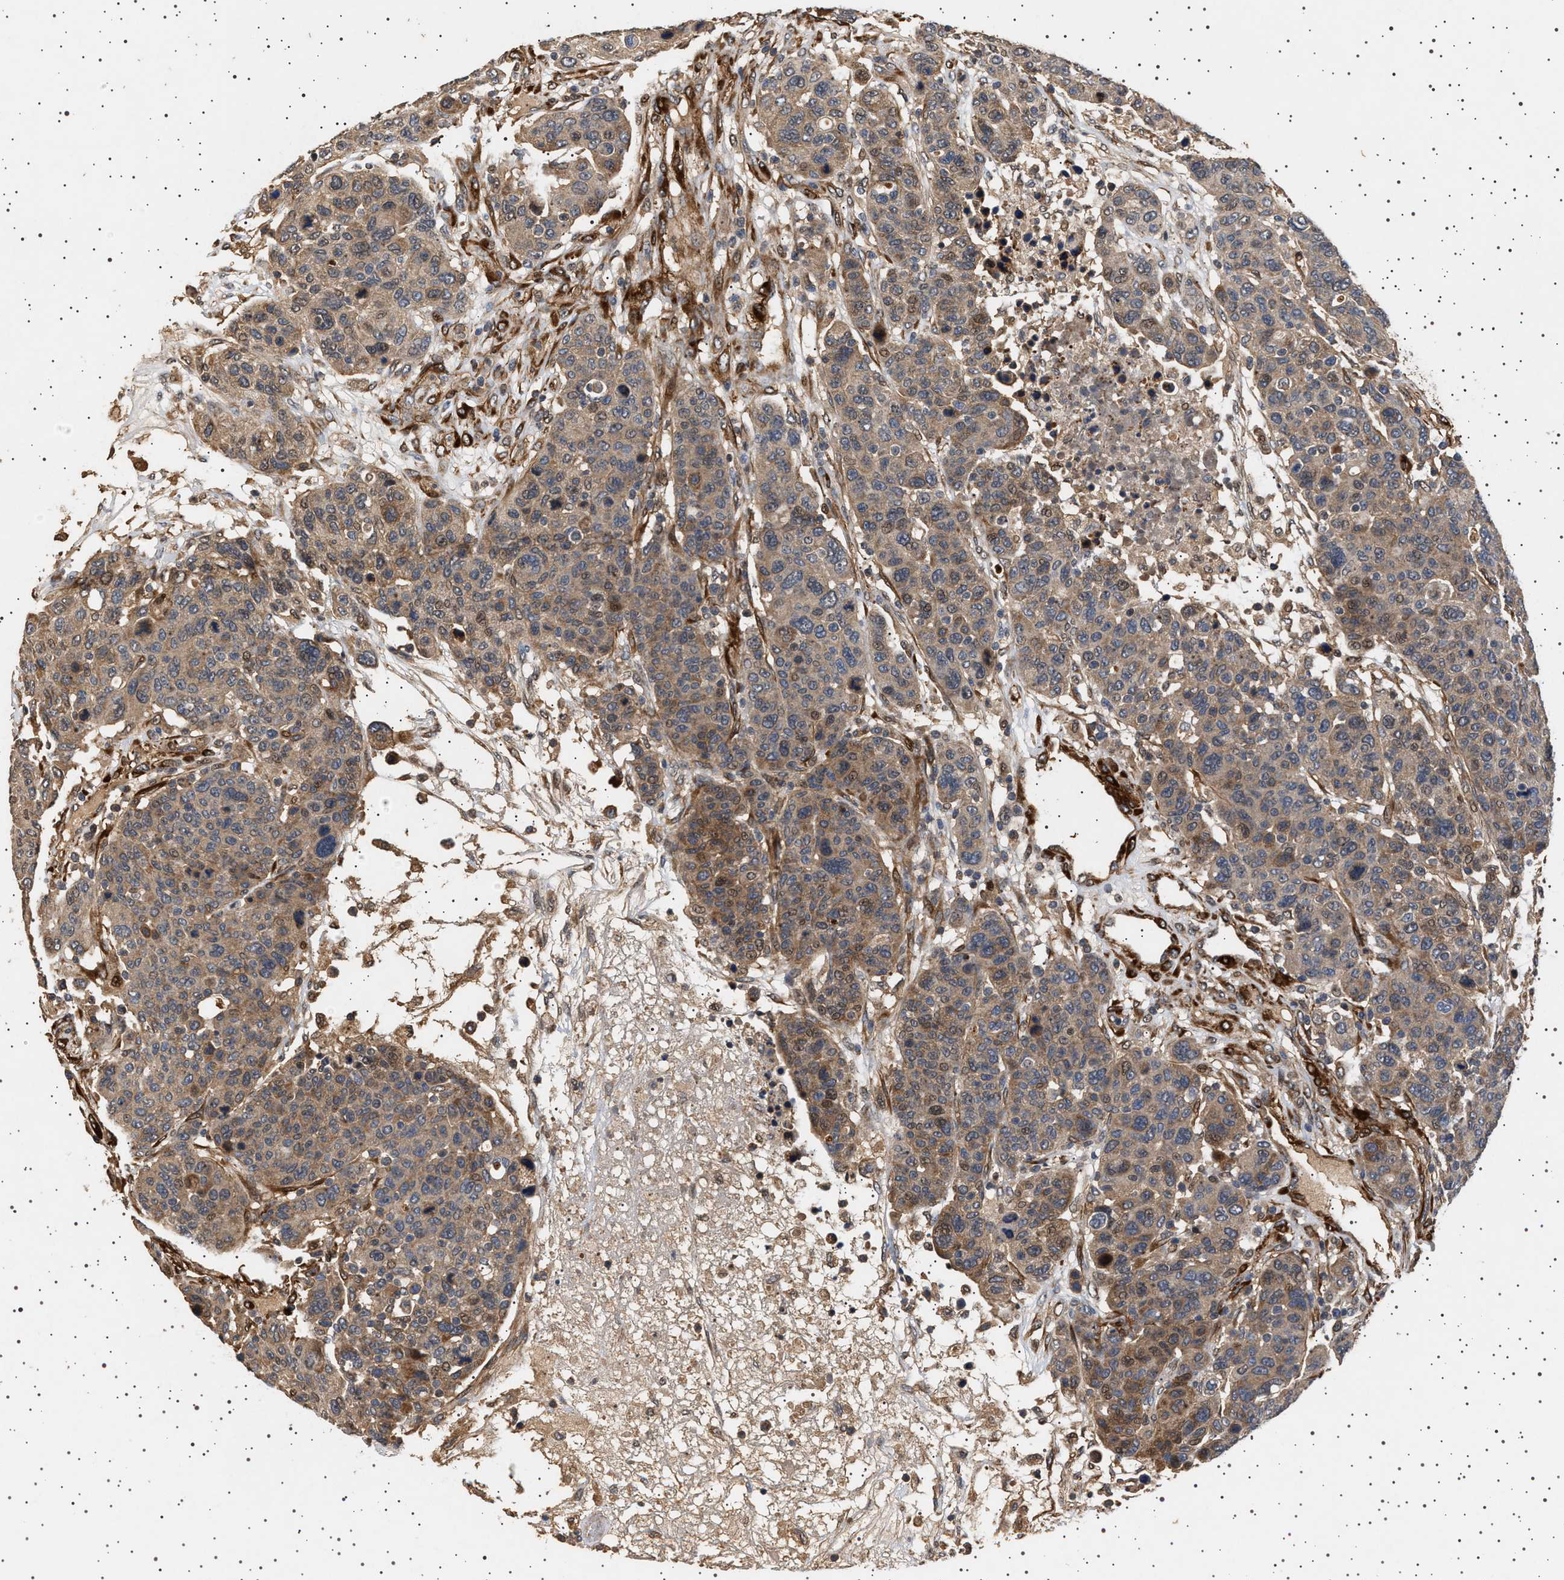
{"staining": {"intensity": "weak", "quantity": ">75%", "location": "cytoplasmic/membranous"}, "tissue": "breast cancer", "cell_type": "Tumor cells", "image_type": "cancer", "snomed": [{"axis": "morphology", "description": "Duct carcinoma"}, {"axis": "topography", "description": "Breast"}], "caption": "The immunohistochemical stain labels weak cytoplasmic/membranous positivity in tumor cells of infiltrating ductal carcinoma (breast) tissue. The protein of interest is shown in brown color, while the nuclei are stained blue.", "gene": "GUCY1B1", "patient": {"sex": "female", "age": 37}}